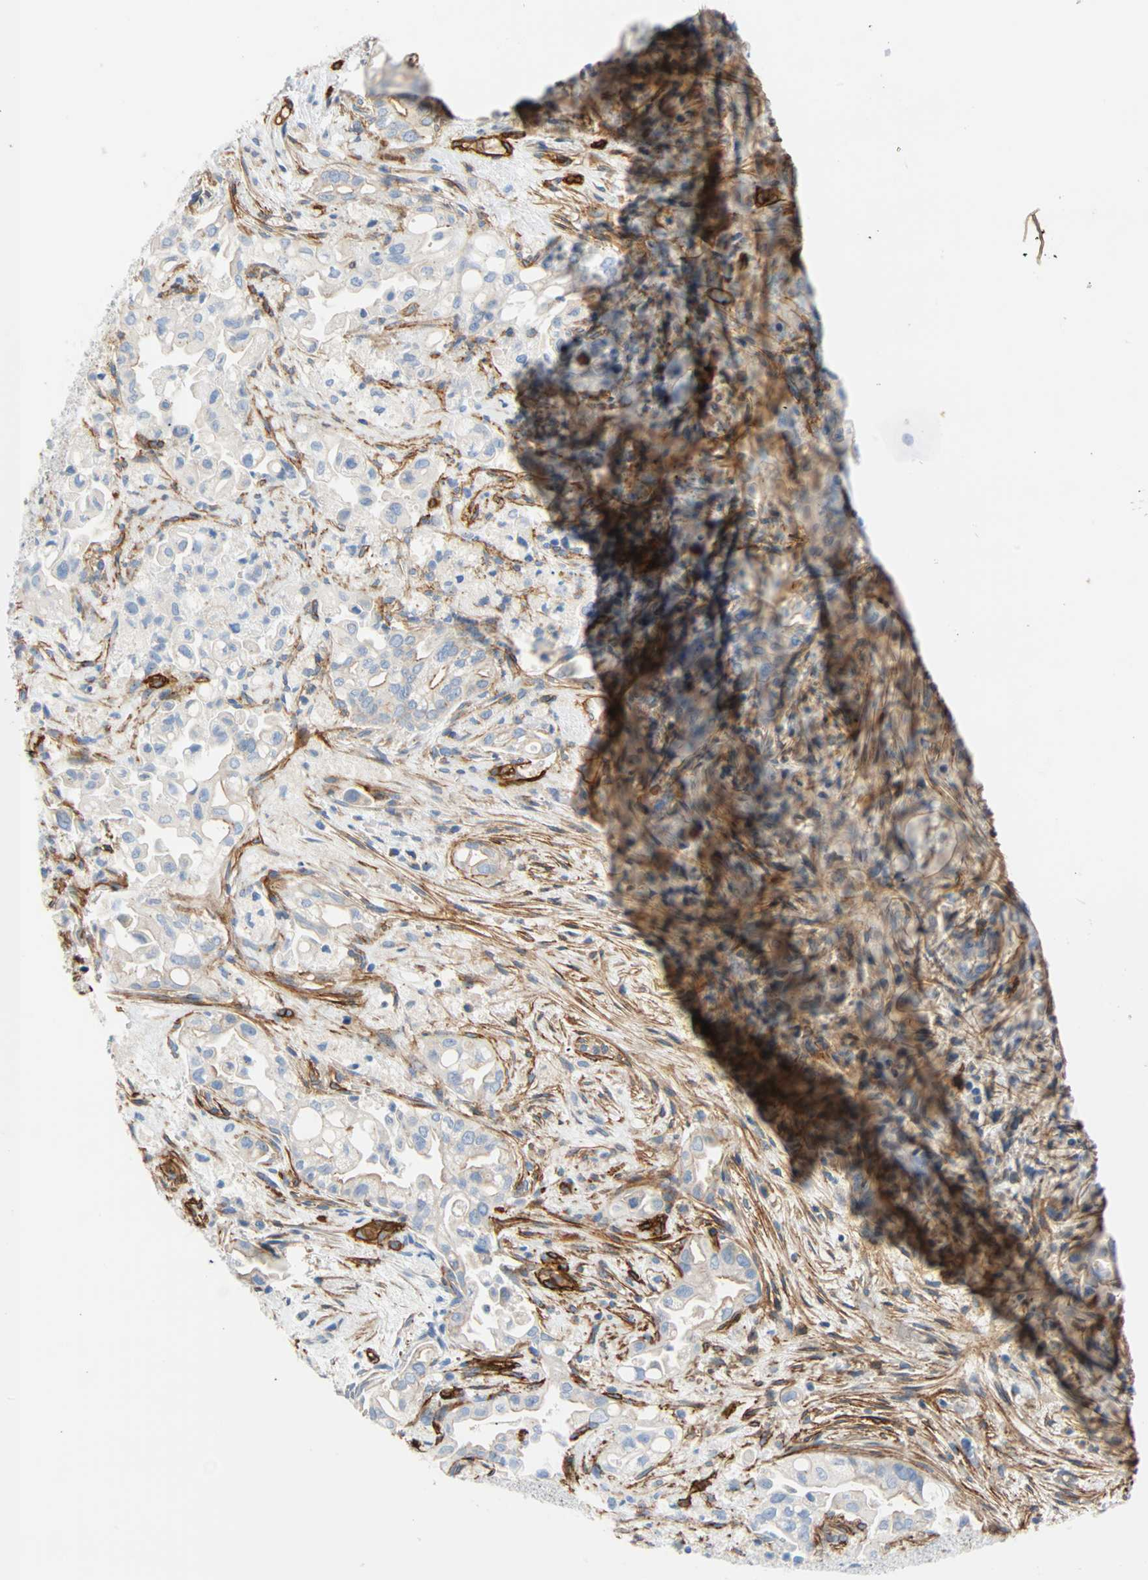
{"staining": {"intensity": "moderate", "quantity": "<25%", "location": "cytoplasmic/membranous"}, "tissue": "liver cancer", "cell_type": "Tumor cells", "image_type": "cancer", "snomed": [{"axis": "morphology", "description": "Cholangiocarcinoma"}, {"axis": "topography", "description": "Liver"}], "caption": "Protein analysis of liver cancer (cholangiocarcinoma) tissue reveals moderate cytoplasmic/membranous staining in approximately <25% of tumor cells. The staining is performed using DAB brown chromogen to label protein expression. The nuclei are counter-stained blue using hematoxylin.", "gene": "PDPN", "patient": {"sex": "female", "age": 68}}